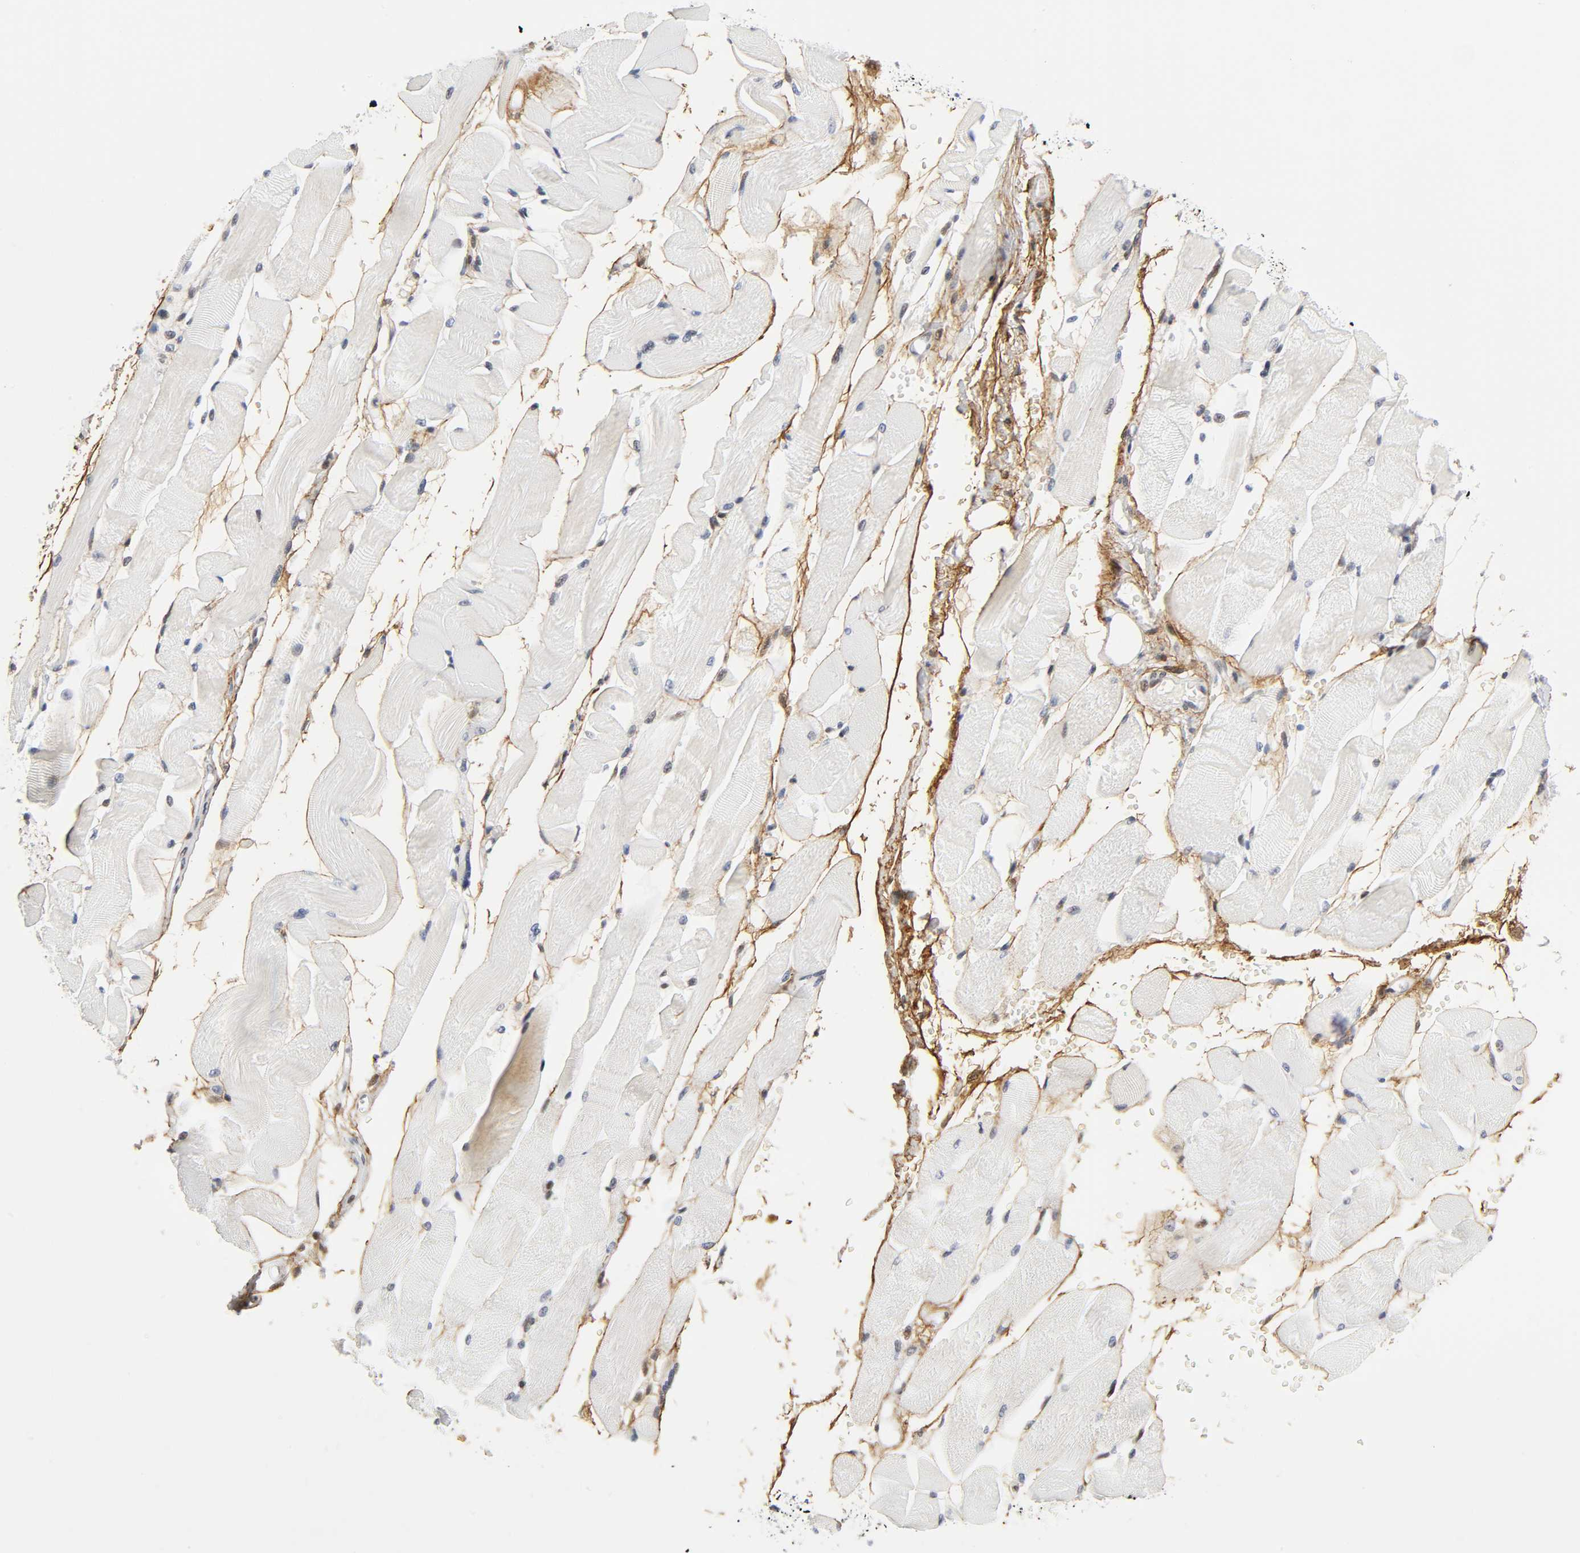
{"staining": {"intensity": "negative", "quantity": "none", "location": "none"}, "tissue": "skeletal muscle", "cell_type": "Myocytes", "image_type": "normal", "snomed": [{"axis": "morphology", "description": "Normal tissue, NOS"}, {"axis": "topography", "description": "Skeletal muscle"}, {"axis": "topography", "description": "Peripheral nerve tissue"}], "caption": "DAB (3,3'-diaminobenzidine) immunohistochemical staining of unremarkable skeletal muscle exhibits no significant expression in myocytes.", "gene": "DIDO1", "patient": {"sex": "female", "age": 84}}